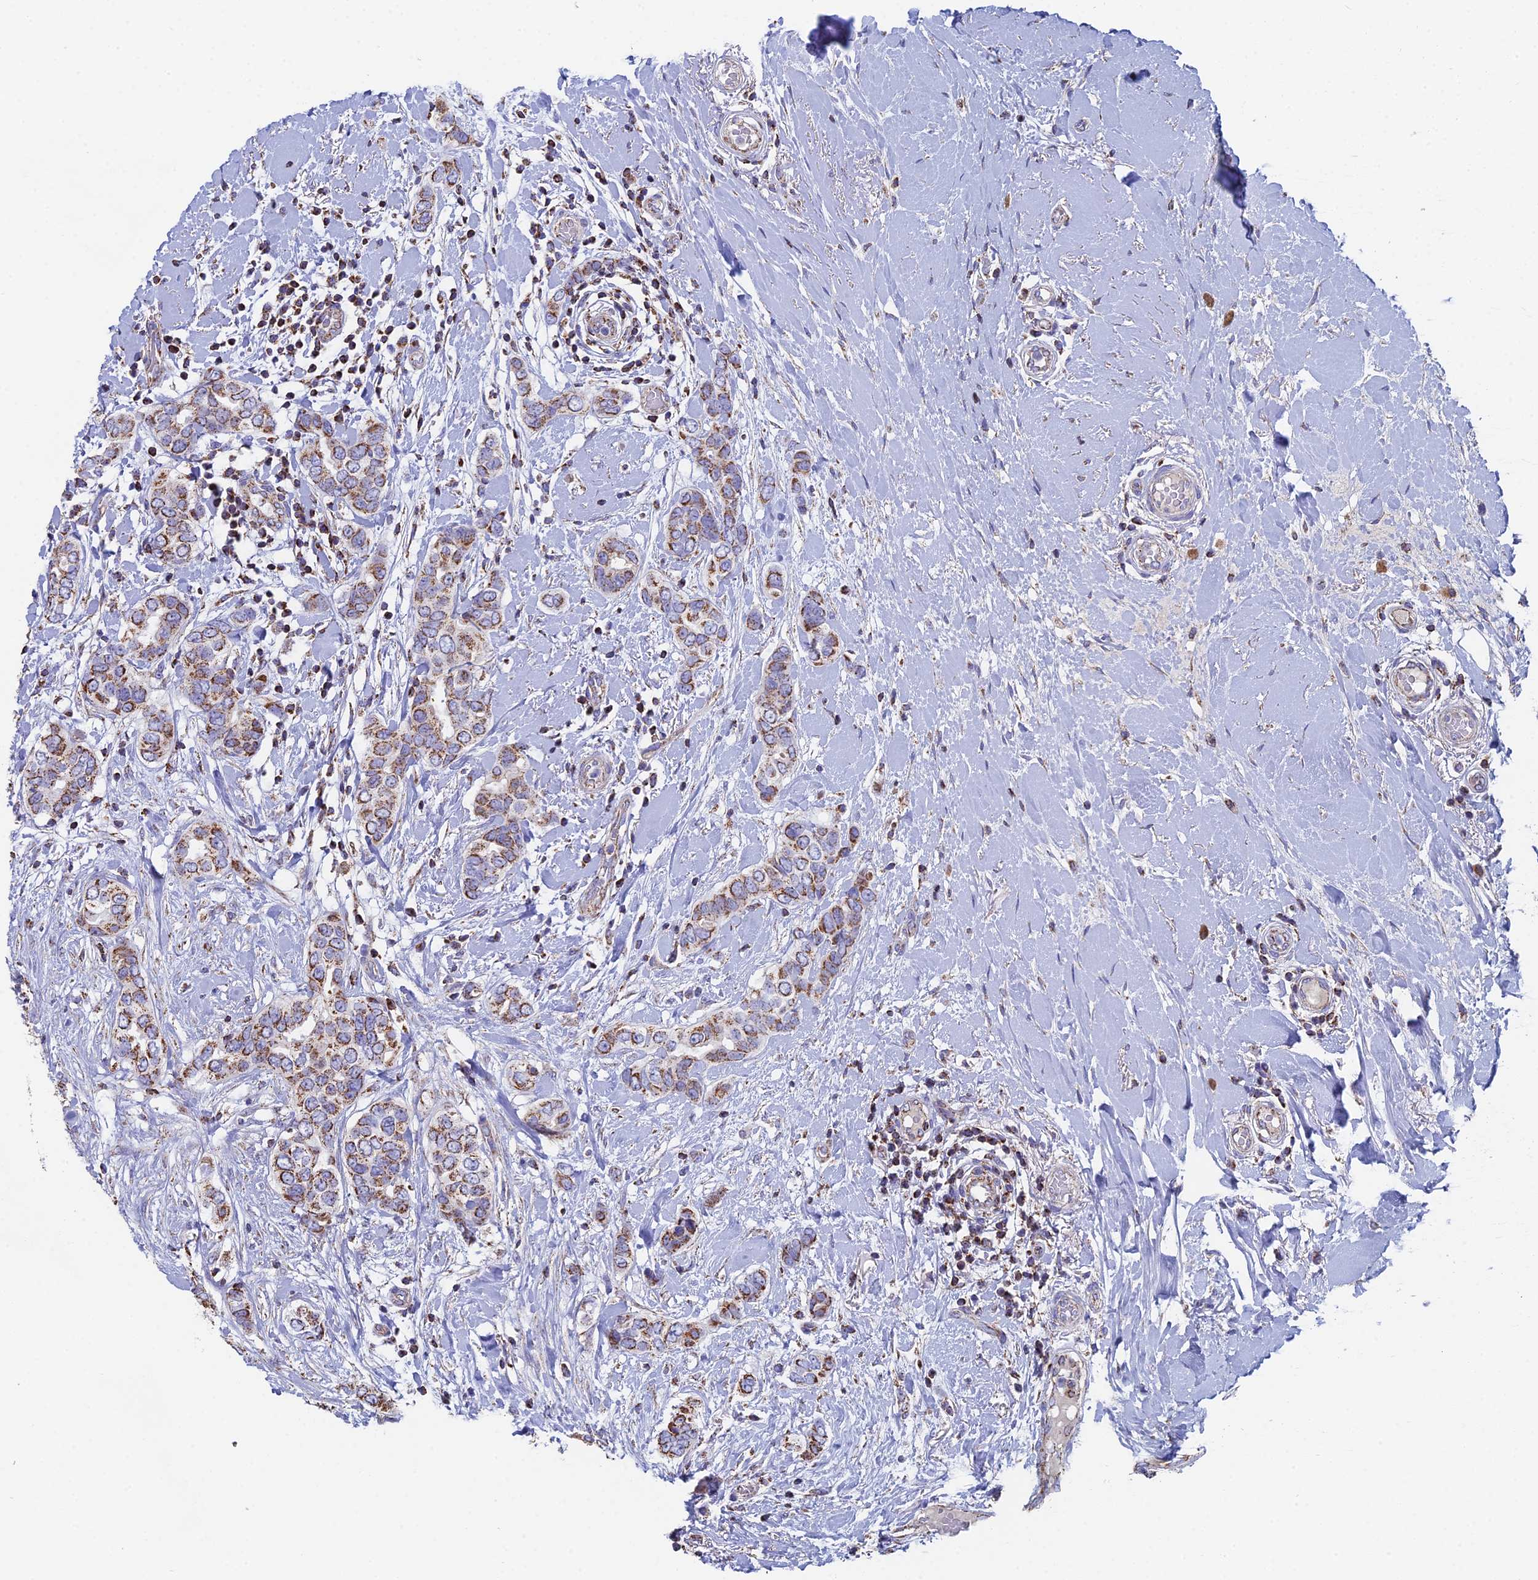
{"staining": {"intensity": "moderate", "quantity": ">75%", "location": "cytoplasmic/membranous"}, "tissue": "breast cancer", "cell_type": "Tumor cells", "image_type": "cancer", "snomed": [{"axis": "morphology", "description": "Lobular carcinoma"}, {"axis": "topography", "description": "Breast"}], "caption": "Immunohistochemical staining of breast cancer shows medium levels of moderate cytoplasmic/membranous staining in approximately >75% of tumor cells.", "gene": "SPOCK2", "patient": {"sex": "female", "age": 51}}